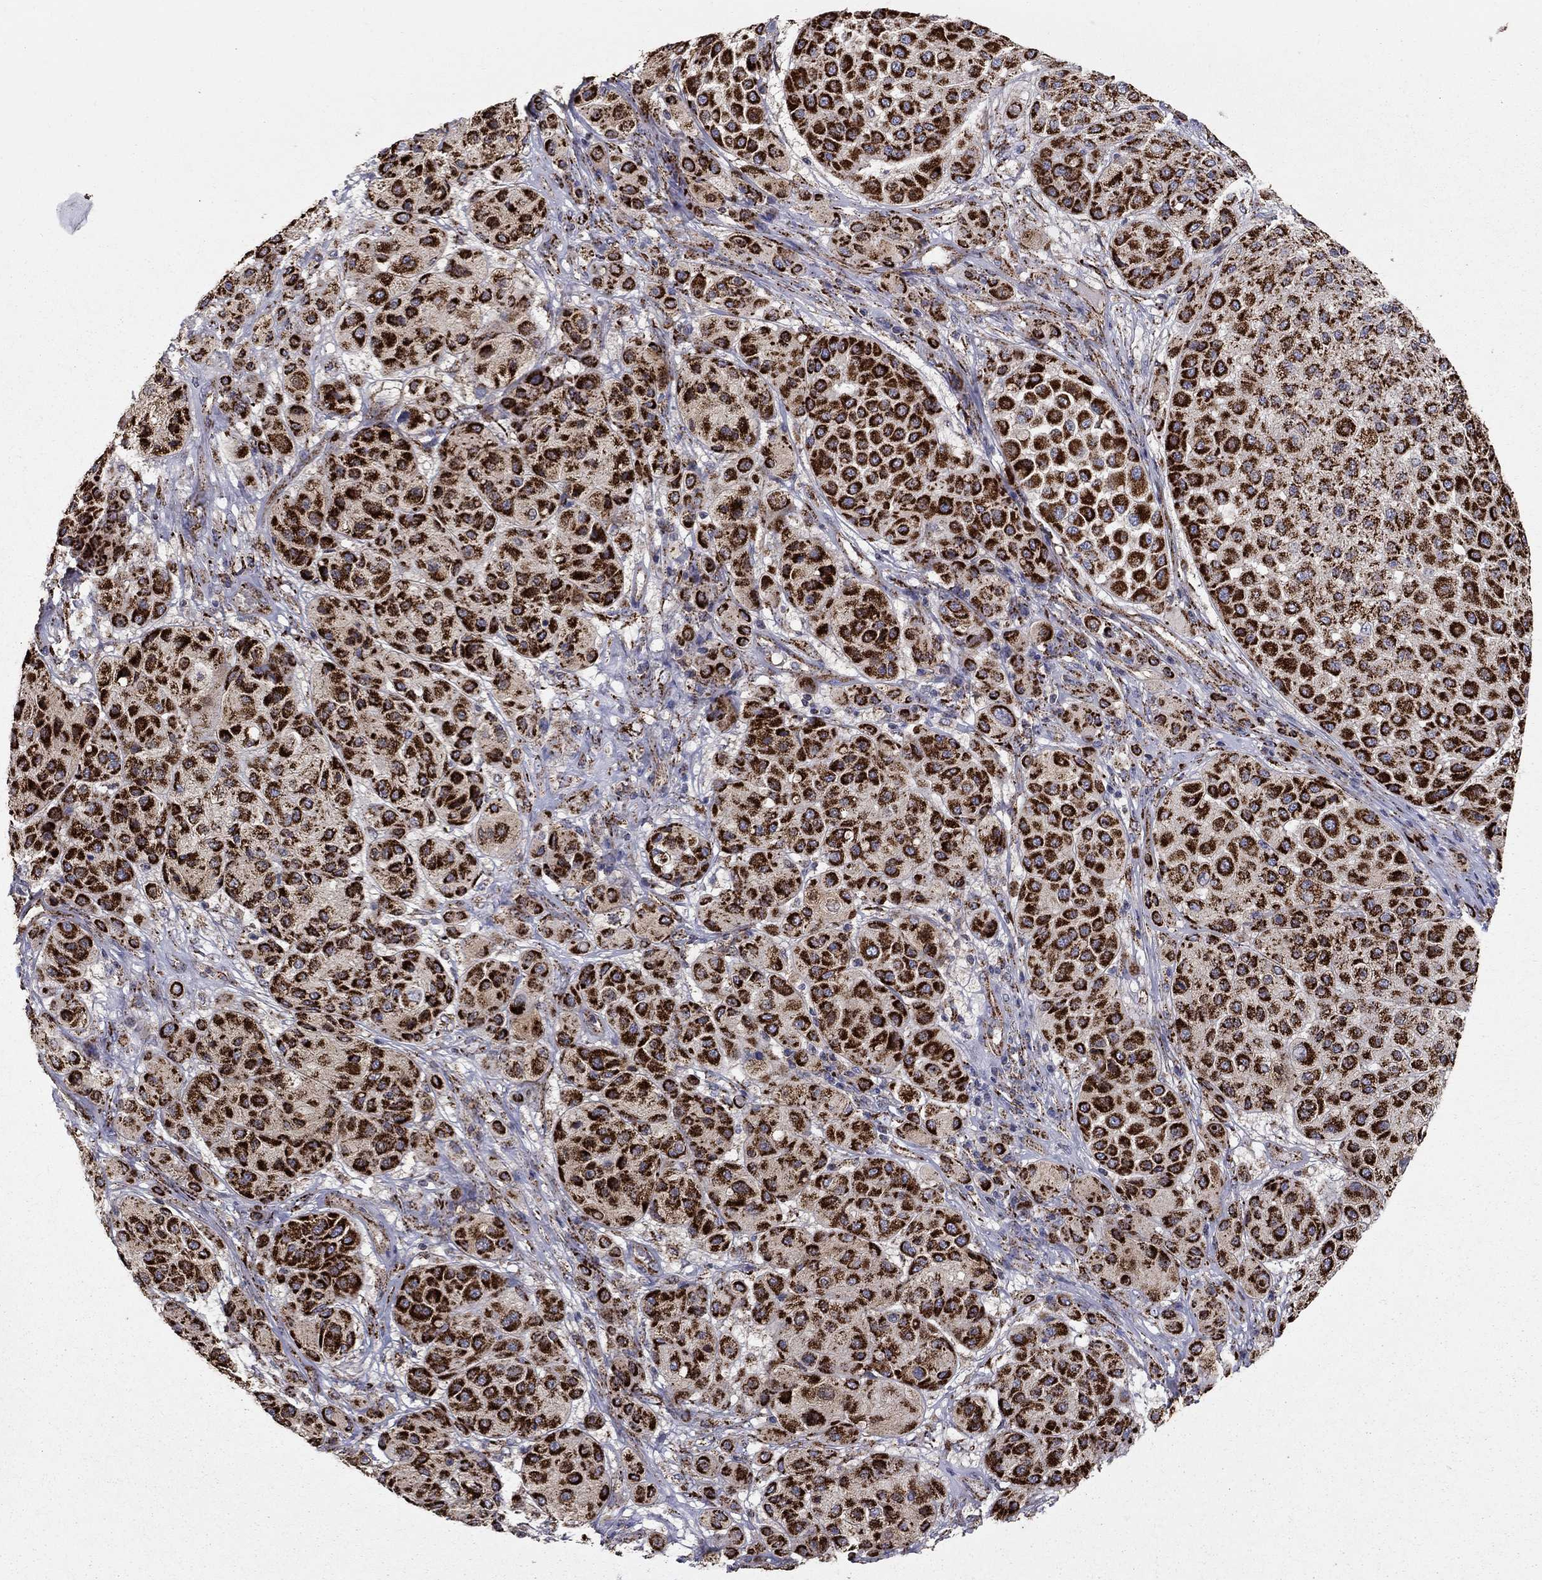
{"staining": {"intensity": "strong", "quantity": ">75%", "location": "cytoplasmic/membranous"}, "tissue": "melanoma", "cell_type": "Tumor cells", "image_type": "cancer", "snomed": [{"axis": "morphology", "description": "Malignant melanoma, Metastatic site"}, {"axis": "topography", "description": "Smooth muscle"}], "caption": "Immunohistochemistry micrograph of human malignant melanoma (metastatic site) stained for a protein (brown), which shows high levels of strong cytoplasmic/membranous staining in approximately >75% of tumor cells.", "gene": "GCSH", "patient": {"sex": "male", "age": 41}}